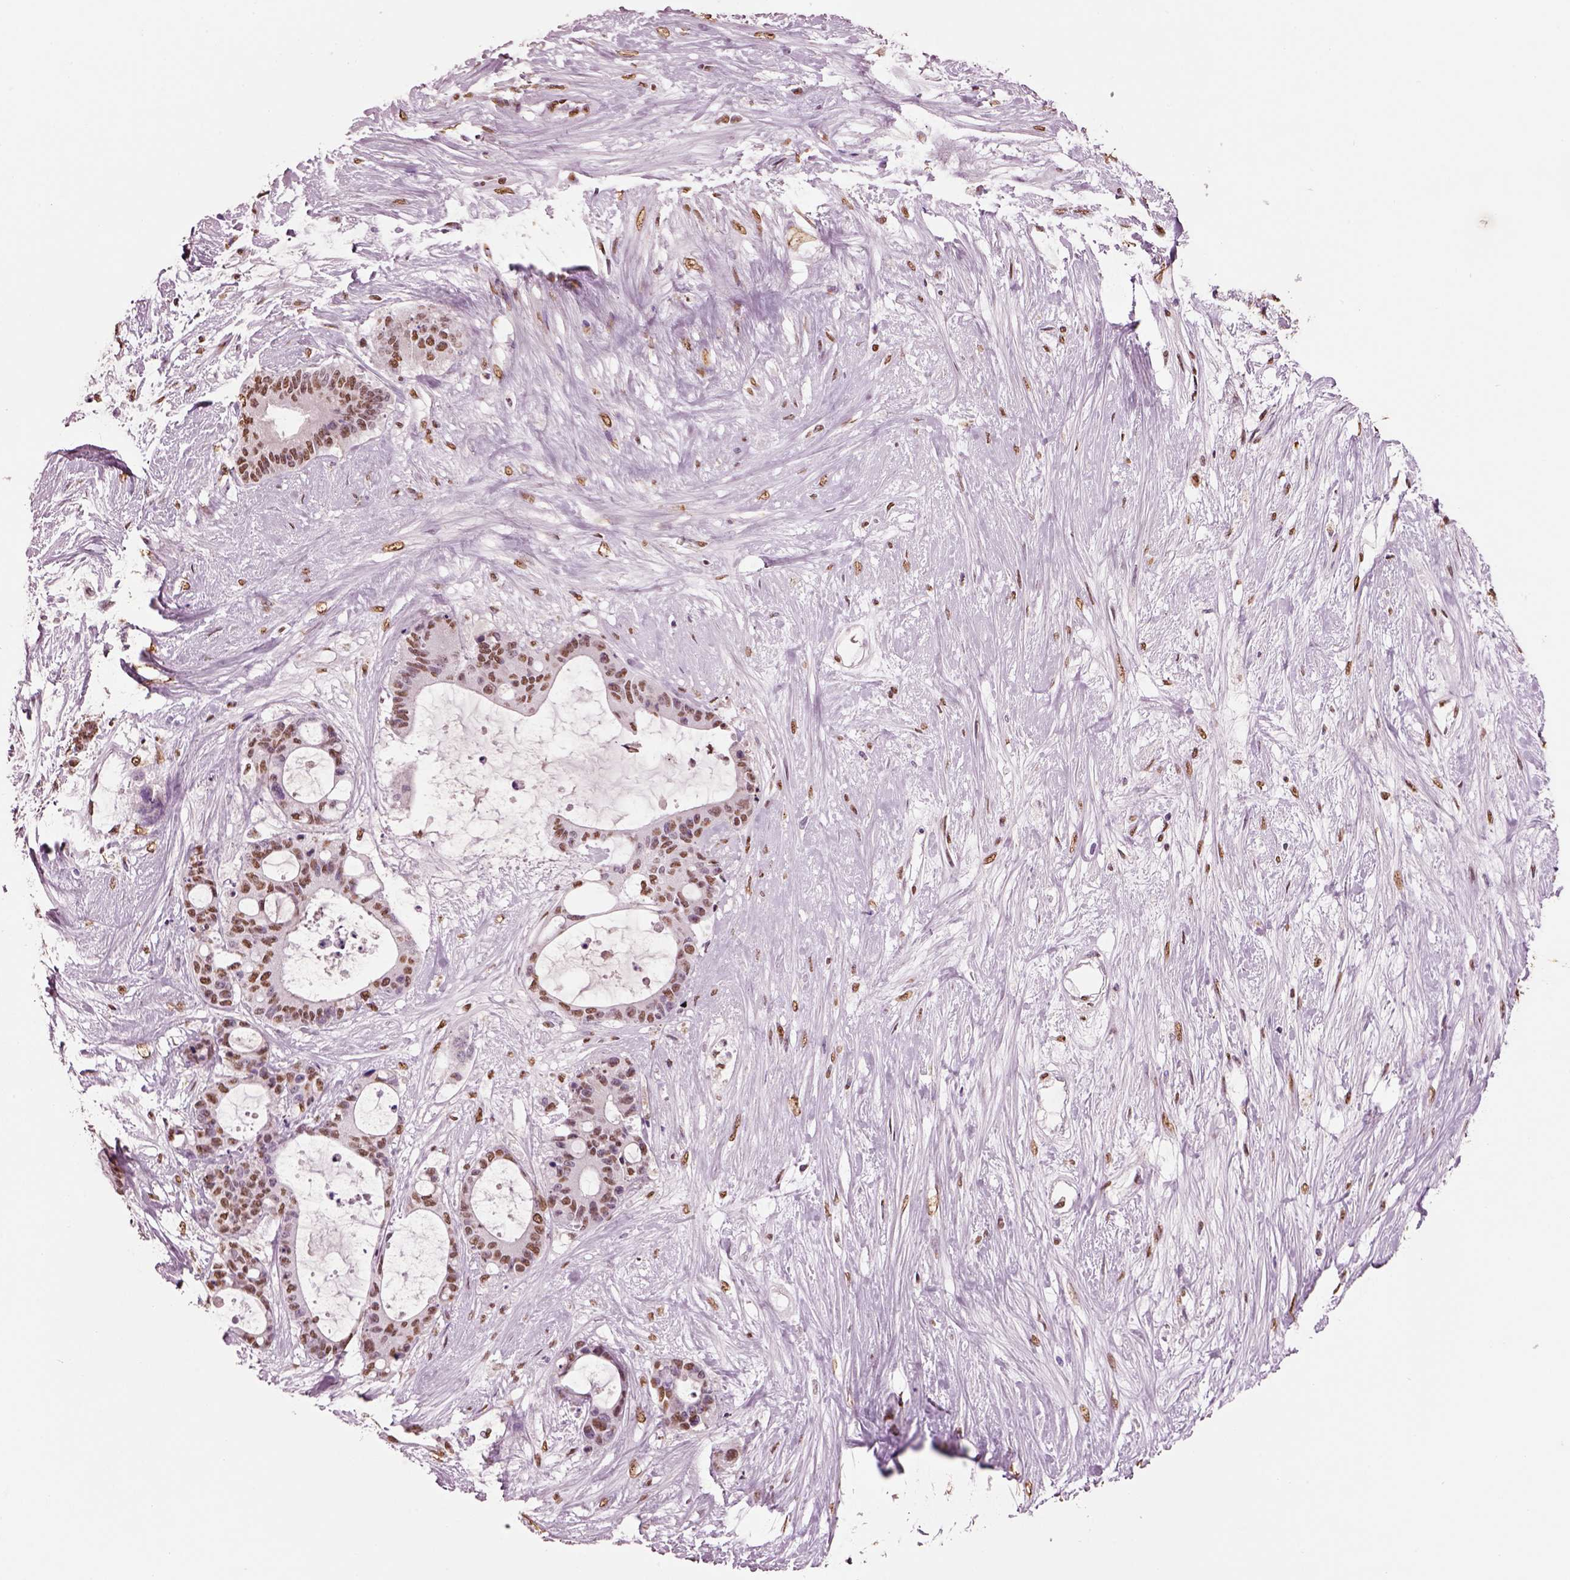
{"staining": {"intensity": "moderate", "quantity": ">75%", "location": "nuclear"}, "tissue": "liver cancer", "cell_type": "Tumor cells", "image_type": "cancer", "snomed": [{"axis": "morphology", "description": "Normal tissue, NOS"}, {"axis": "morphology", "description": "Cholangiocarcinoma"}, {"axis": "topography", "description": "Liver"}, {"axis": "topography", "description": "Peripheral nerve tissue"}], "caption": "Liver cancer stained with IHC displays moderate nuclear expression in about >75% of tumor cells.", "gene": "DDX3X", "patient": {"sex": "female", "age": 73}}